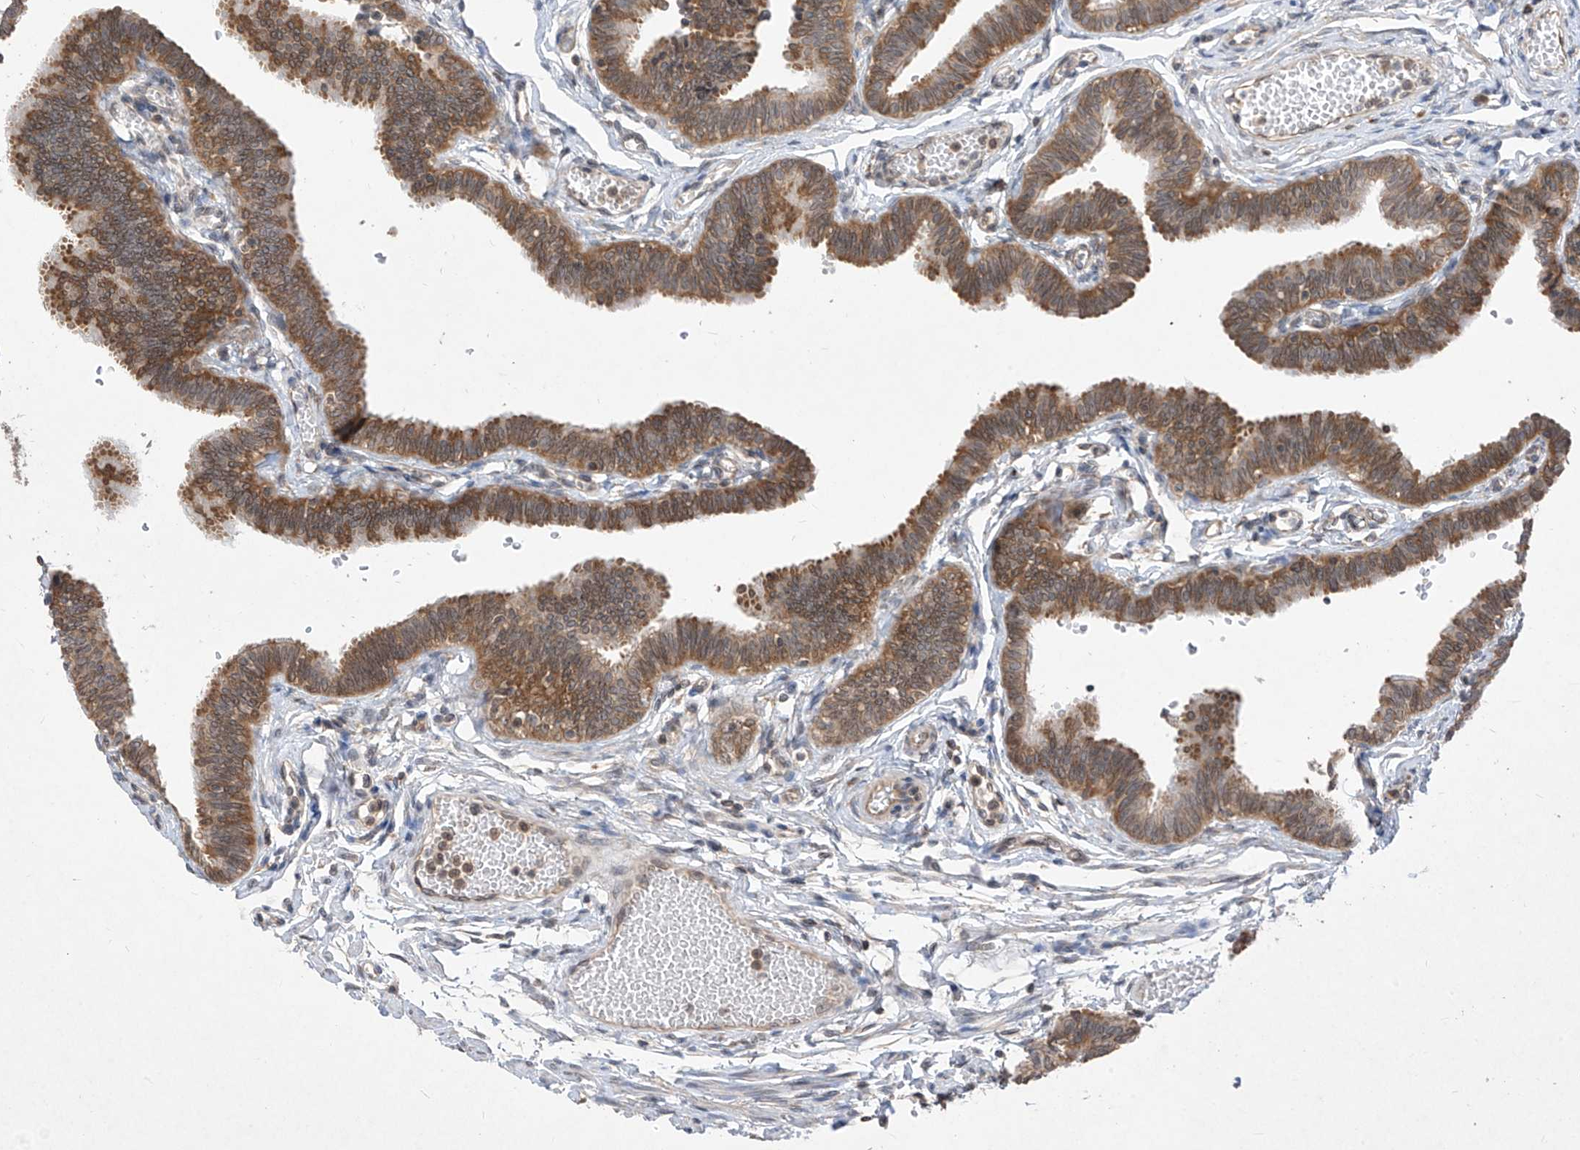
{"staining": {"intensity": "moderate", "quantity": ">75%", "location": "cytoplasmic/membranous"}, "tissue": "fallopian tube", "cell_type": "Glandular cells", "image_type": "normal", "snomed": [{"axis": "morphology", "description": "Normal tissue, NOS"}, {"axis": "topography", "description": "Fallopian tube"}, {"axis": "topography", "description": "Ovary"}], "caption": "Immunohistochemistry (IHC) staining of benign fallopian tube, which demonstrates medium levels of moderate cytoplasmic/membranous positivity in approximately >75% of glandular cells indicating moderate cytoplasmic/membranous protein expression. The staining was performed using DAB (3,3'-diaminobenzidine) (brown) for protein detection and nuclei were counterstained in hematoxylin (blue).", "gene": "RPL34", "patient": {"sex": "female", "age": 23}}